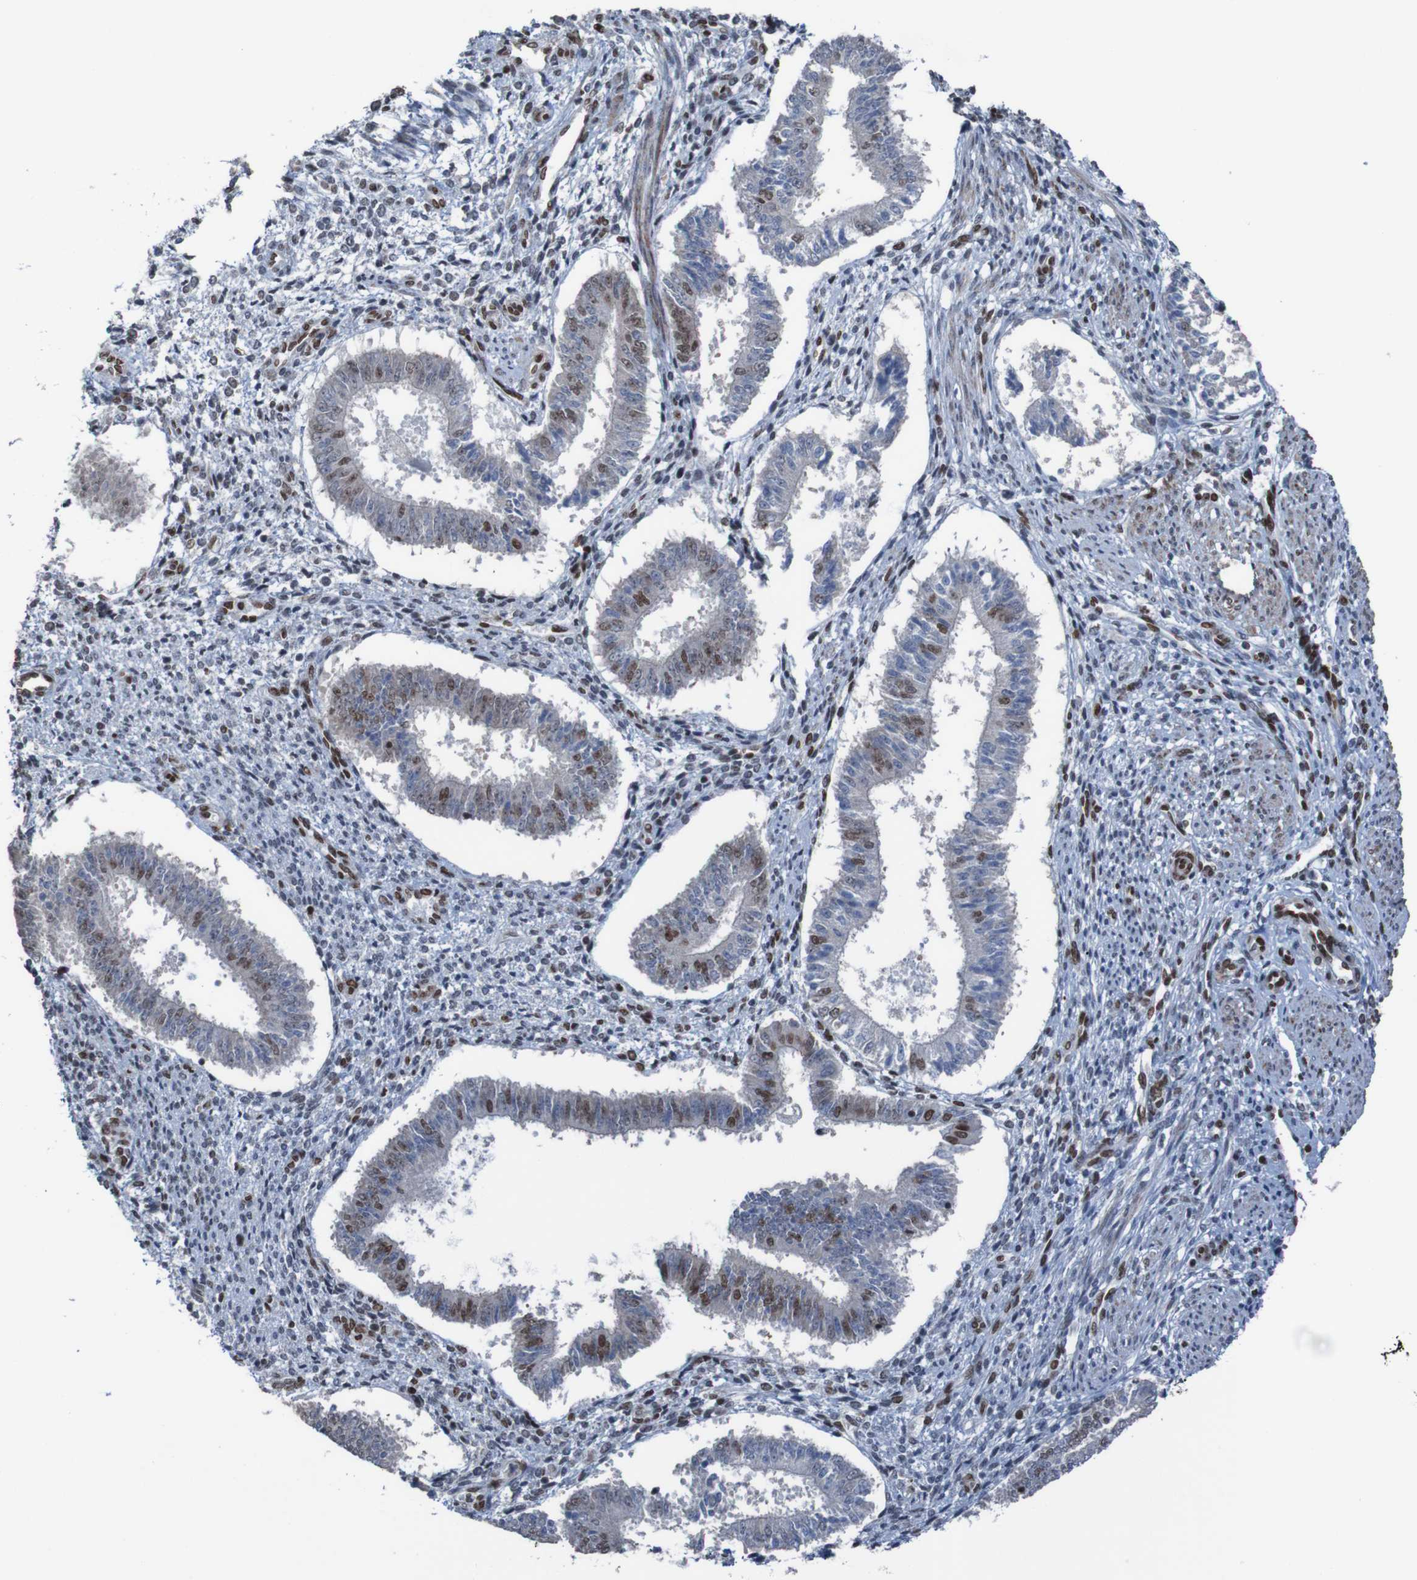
{"staining": {"intensity": "strong", "quantity": "<25%", "location": "nuclear"}, "tissue": "endometrium", "cell_type": "Cells in endometrial stroma", "image_type": "normal", "snomed": [{"axis": "morphology", "description": "Normal tissue, NOS"}, {"axis": "topography", "description": "Endometrium"}], "caption": "IHC (DAB (3,3'-diaminobenzidine)) staining of unremarkable human endometrium exhibits strong nuclear protein staining in about <25% of cells in endometrial stroma. Using DAB (brown) and hematoxylin (blue) stains, captured at high magnification using brightfield microscopy.", "gene": "PHF2", "patient": {"sex": "female", "age": 35}}